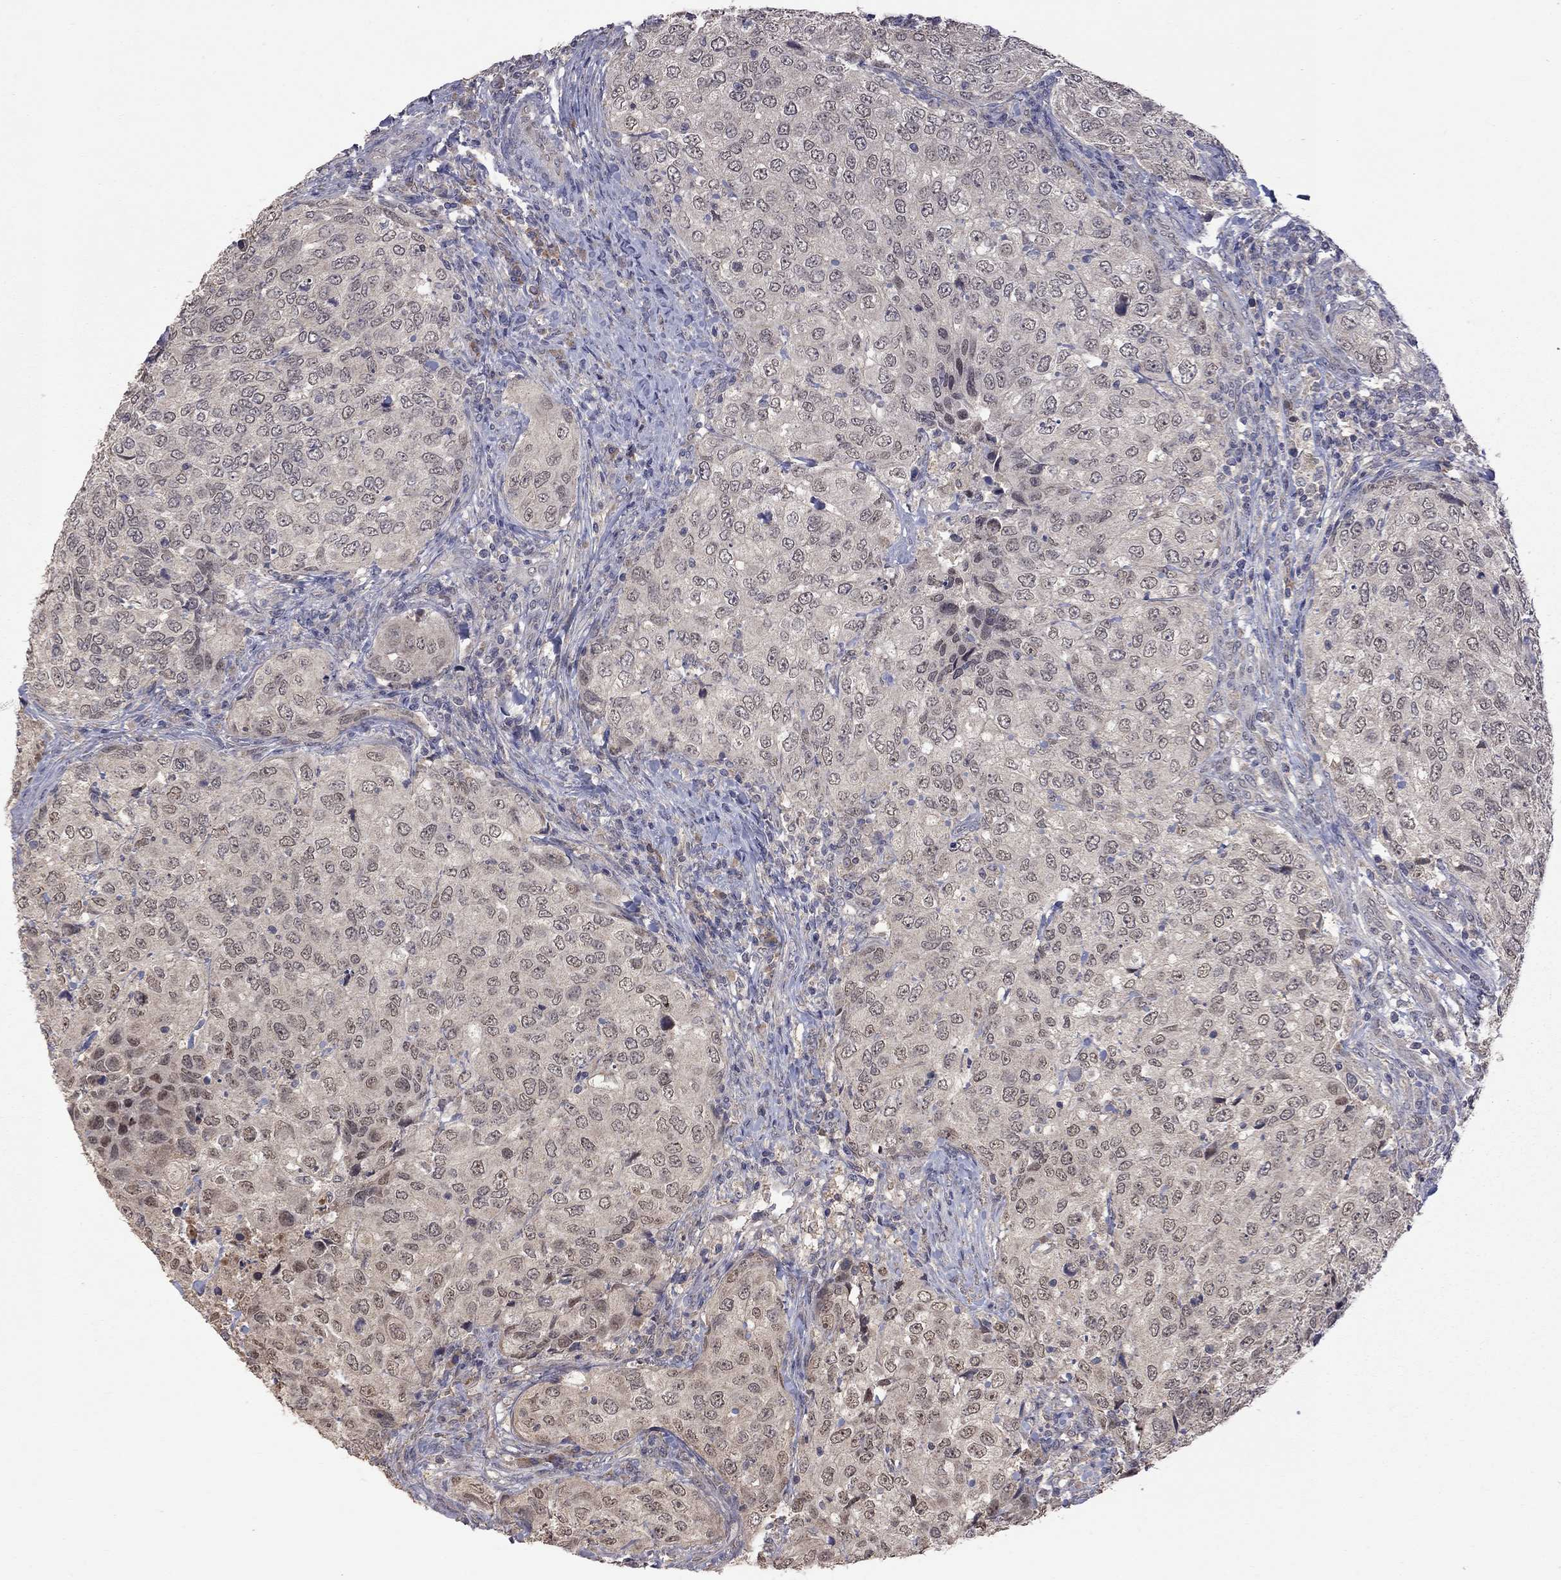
{"staining": {"intensity": "negative", "quantity": "none", "location": "none"}, "tissue": "urothelial cancer", "cell_type": "Tumor cells", "image_type": "cancer", "snomed": [{"axis": "morphology", "description": "Urothelial carcinoma, High grade"}, {"axis": "topography", "description": "Urinary bladder"}], "caption": "Human high-grade urothelial carcinoma stained for a protein using IHC reveals no expression in tumor cells.", "gene": "HTR6", "patient": {"sex": "female", "age": 78}}